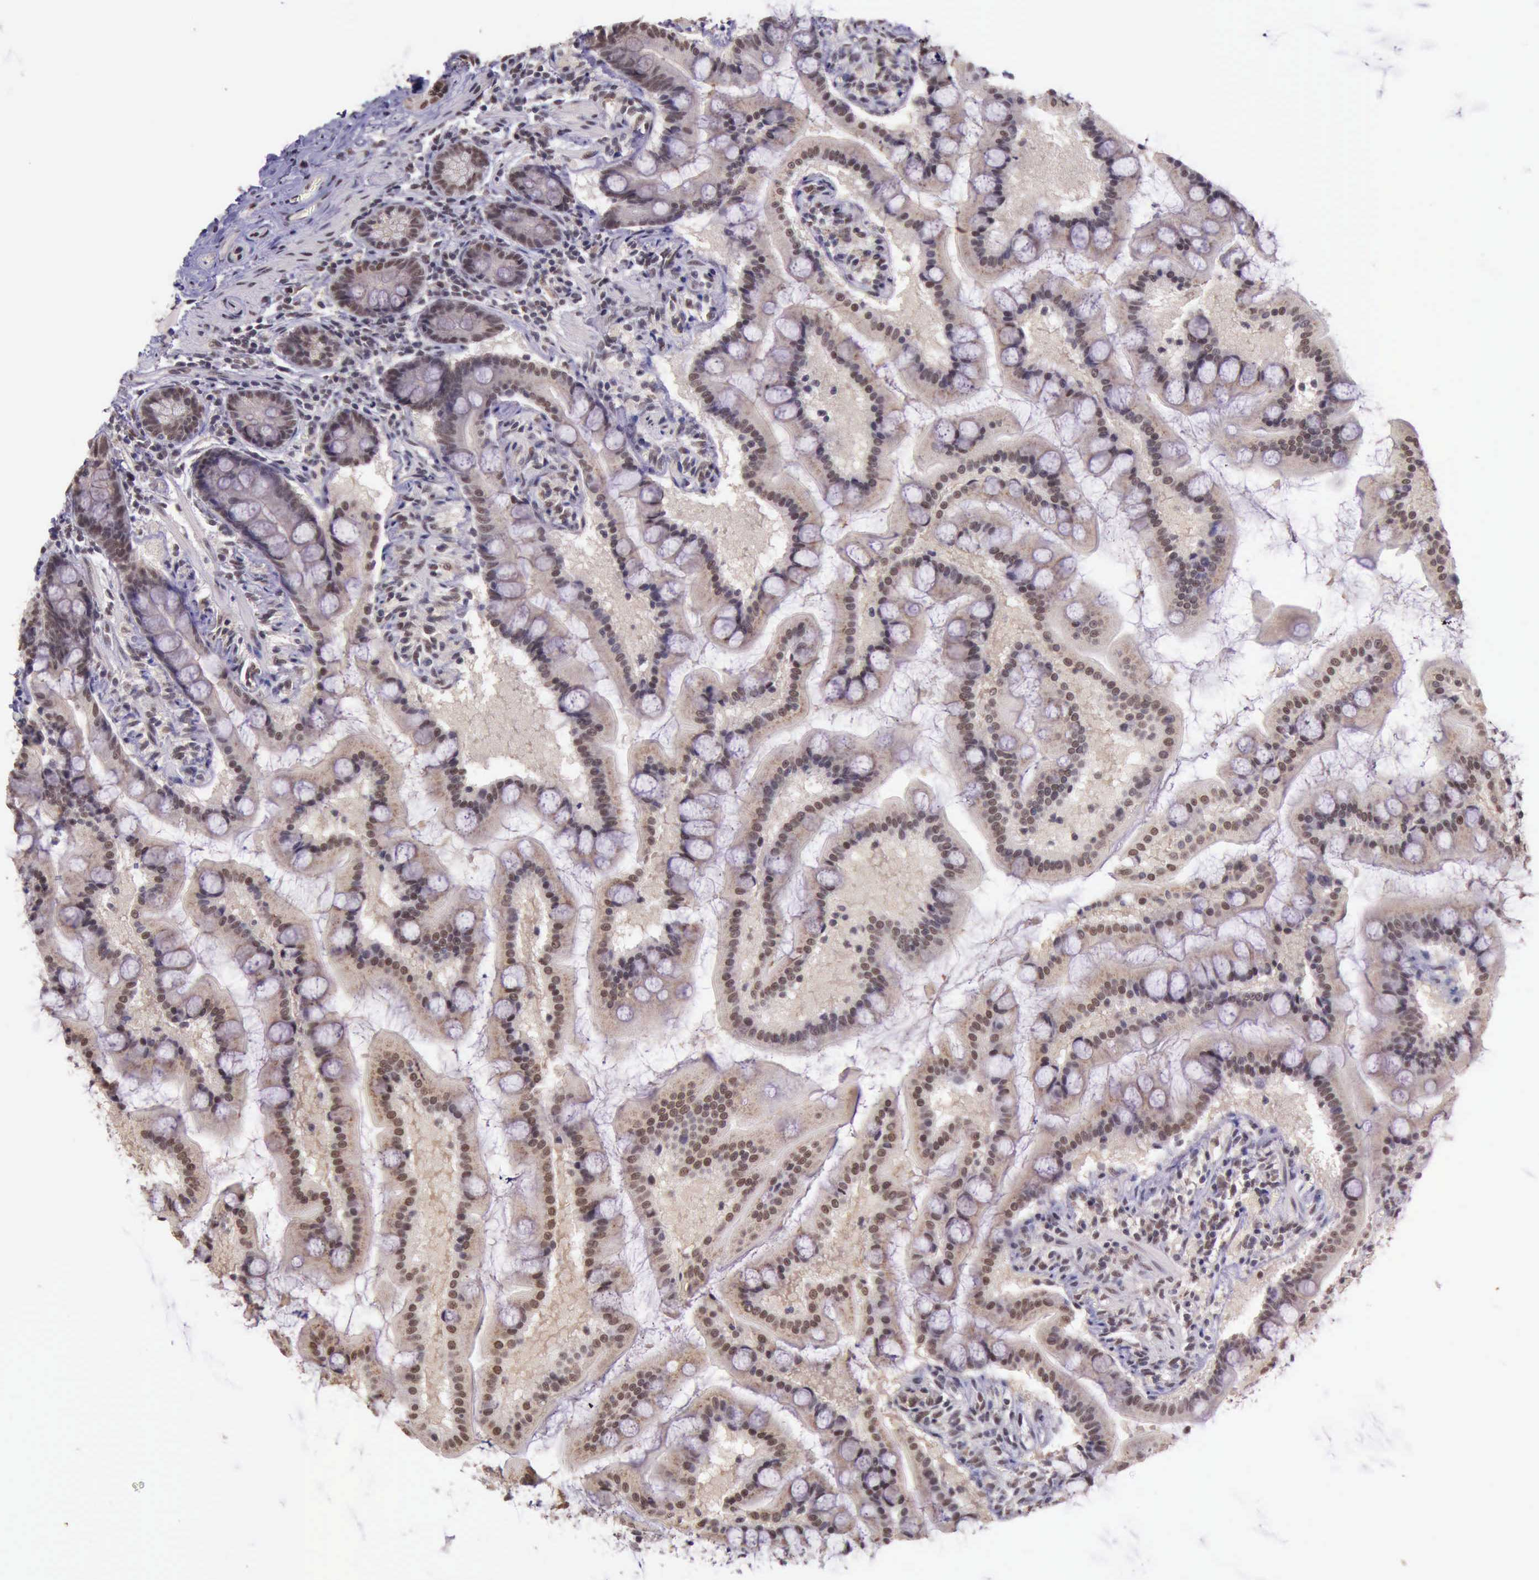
{"staining": {"intensity": "moderate", "quantity": ">75%", "location": "nuclear"}, "tissue": "small intestine", "cell_type": "Glandular cells", "image_type": "normal", "snomed": [{"axis": "morphology", "description": "Normal tissue, NOS"}, {"axis": "topography", "description": "Small intestine"}], "caption": "Protein staining by immunohistochemistry (IHC) displays moderate nuclear expression in about >75% of glandular cells in unremarkable small intestine. (Stains: DAB in brown, nuclei in blue, Microscopy: brightfield microscopy at high magnification).", "gene": "PRPF39", "patient": {"sex": "male", "age": 41}}